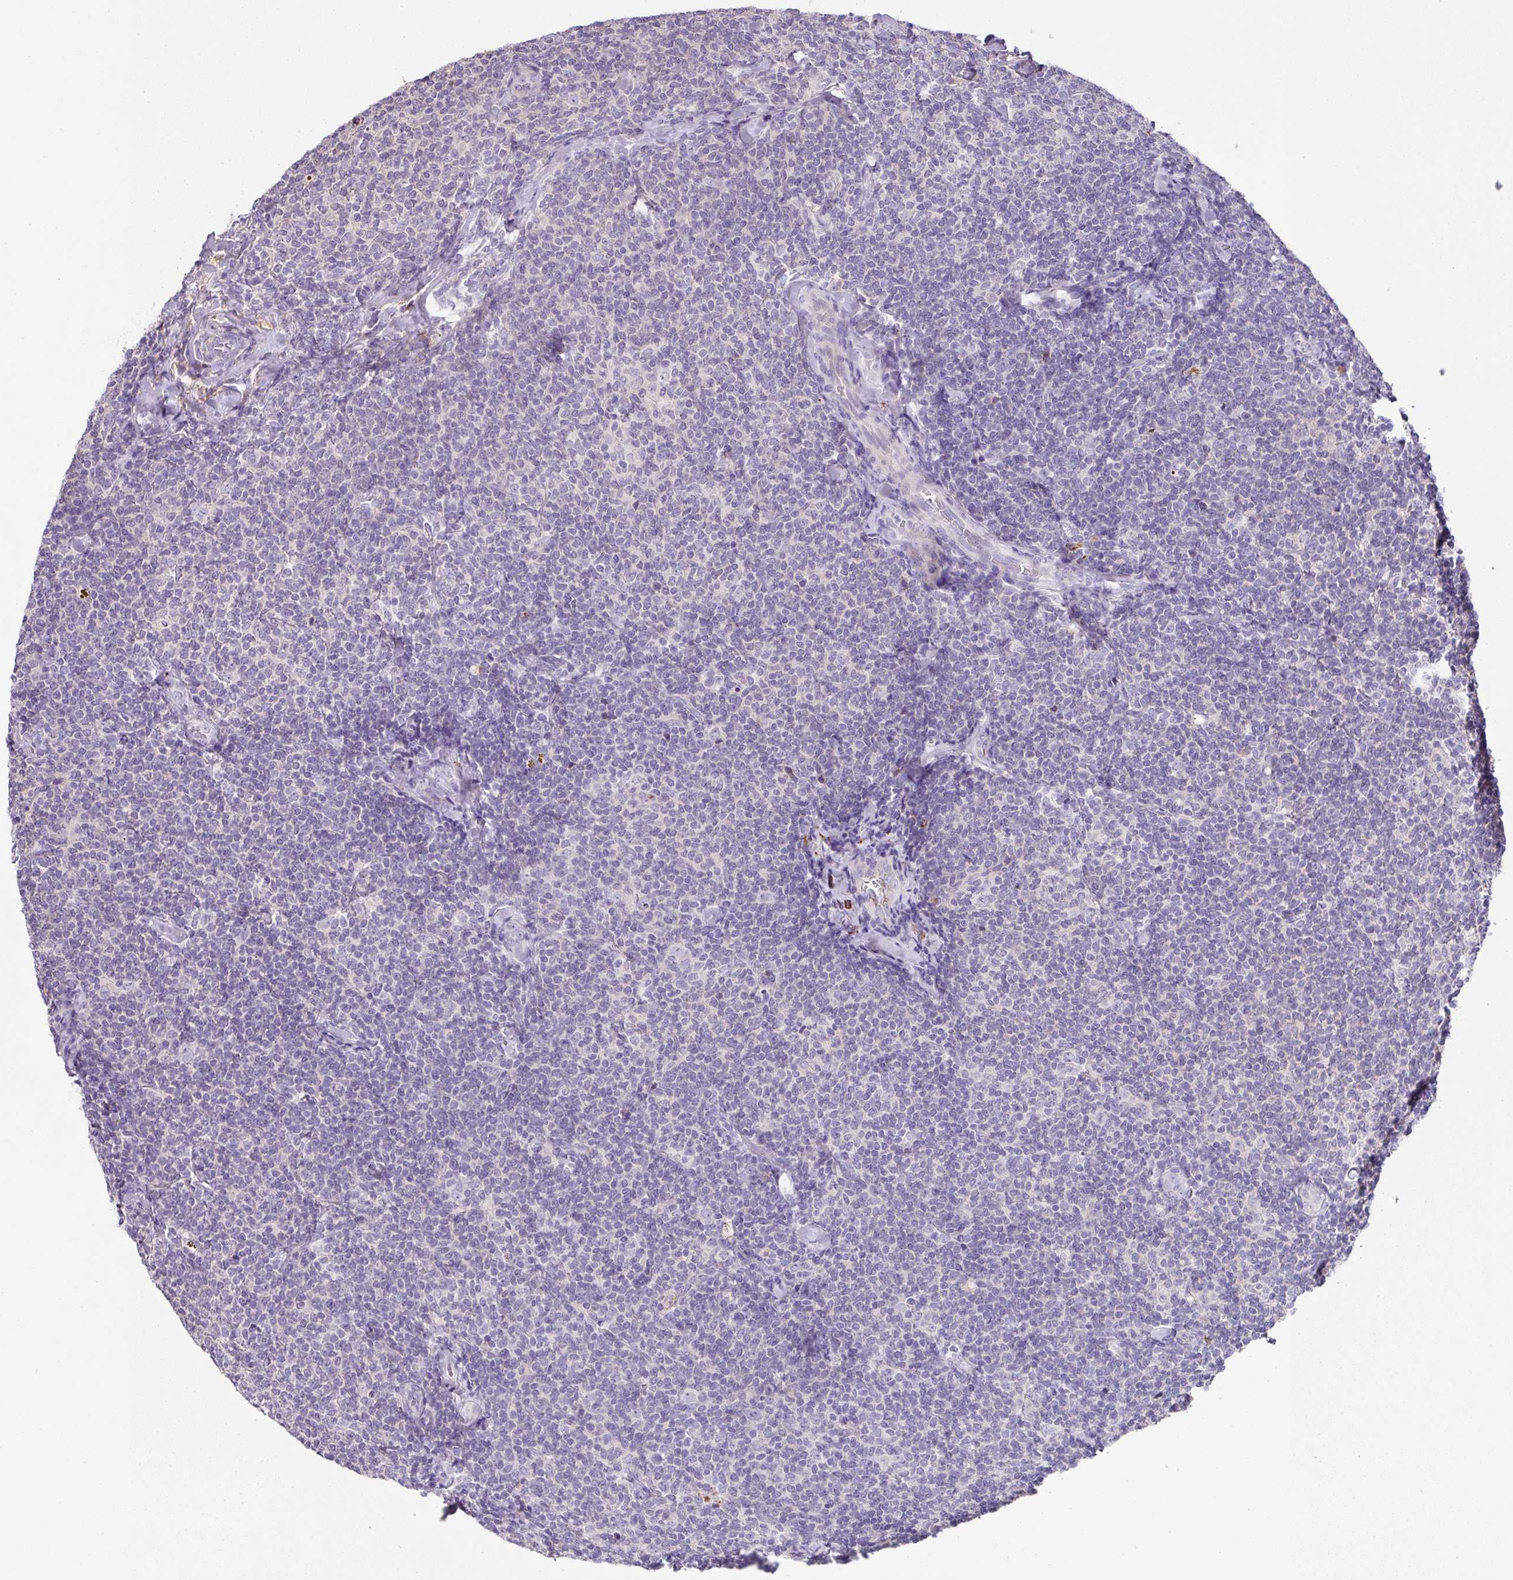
{"staining": {"intensity": "negative", "quantity": "none", "location": "none"}, "tissue": "lymphoma", "cell_type": "Tumor cells", "image_type": "cancer", "snomed": [{"axis": "morphology", "description": "Malignant lymphoma, non-Hodgkin's type, Low grade"}, {"axis": "topography", "description": "Lymph node"}], "caption": "The histopathology image shows no significant positivity in tumor cells of low-grade malignant lymphoma, non-Hodgkin's type.", "gene": "CCZ1", "patient": {"sex": "female", "age": 56}}